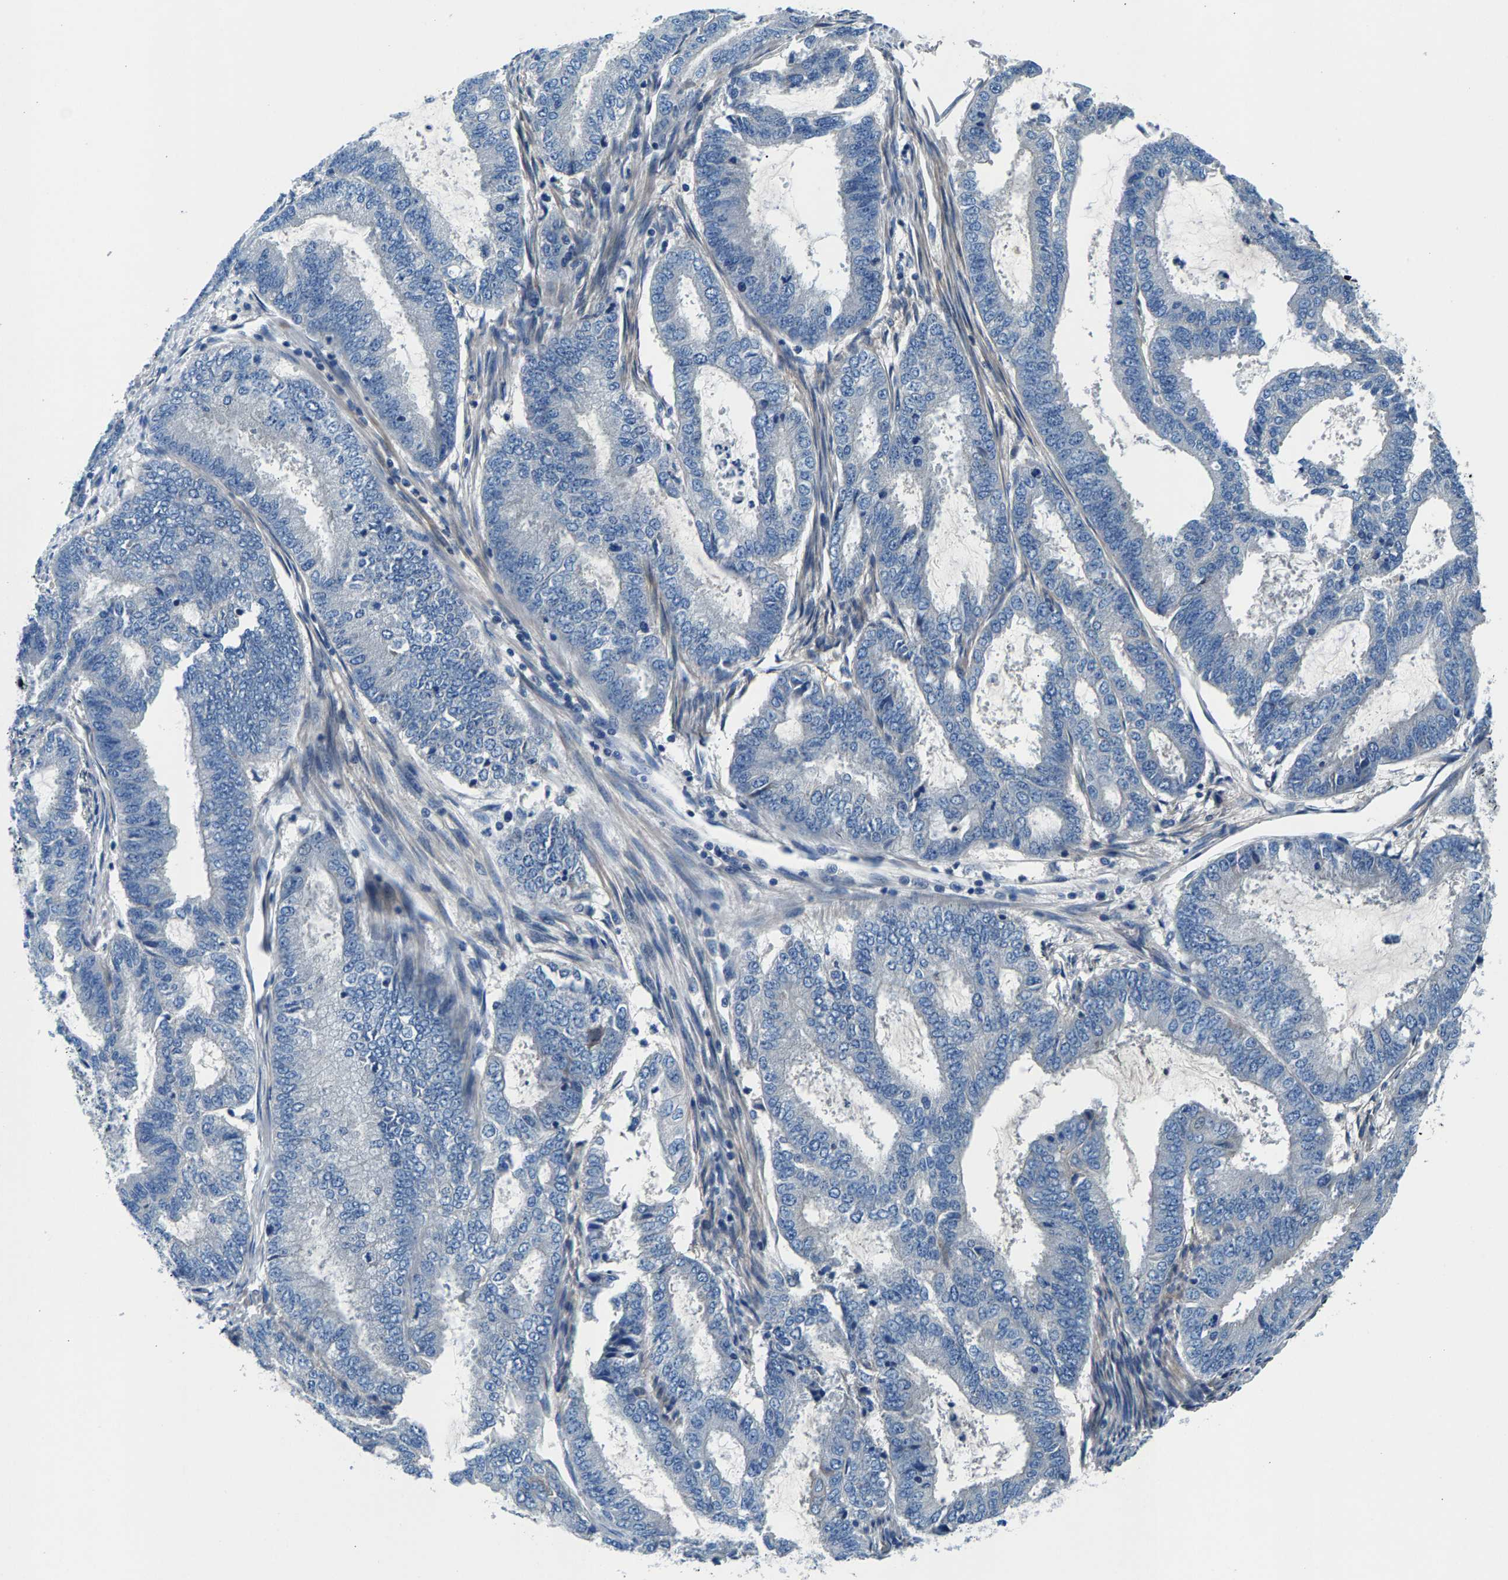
{"staining": {"intensity": "negative", "quantity": "none", "location": "none"}, "tissue": "endometrial cancer", "cell_type": "Tumor cells", "image_type": "cancer", "snomed": [{"axis": "morphology", "description": "Adenocarcinoma, NOS"}, {"axis": "topography", "description": "Endometrium"}], "caption": "IHC of endometrial cancer displays no positivity in tumor cells.", "gene": "CDRT4", "patient": {"sex": "female", "age": 51}}